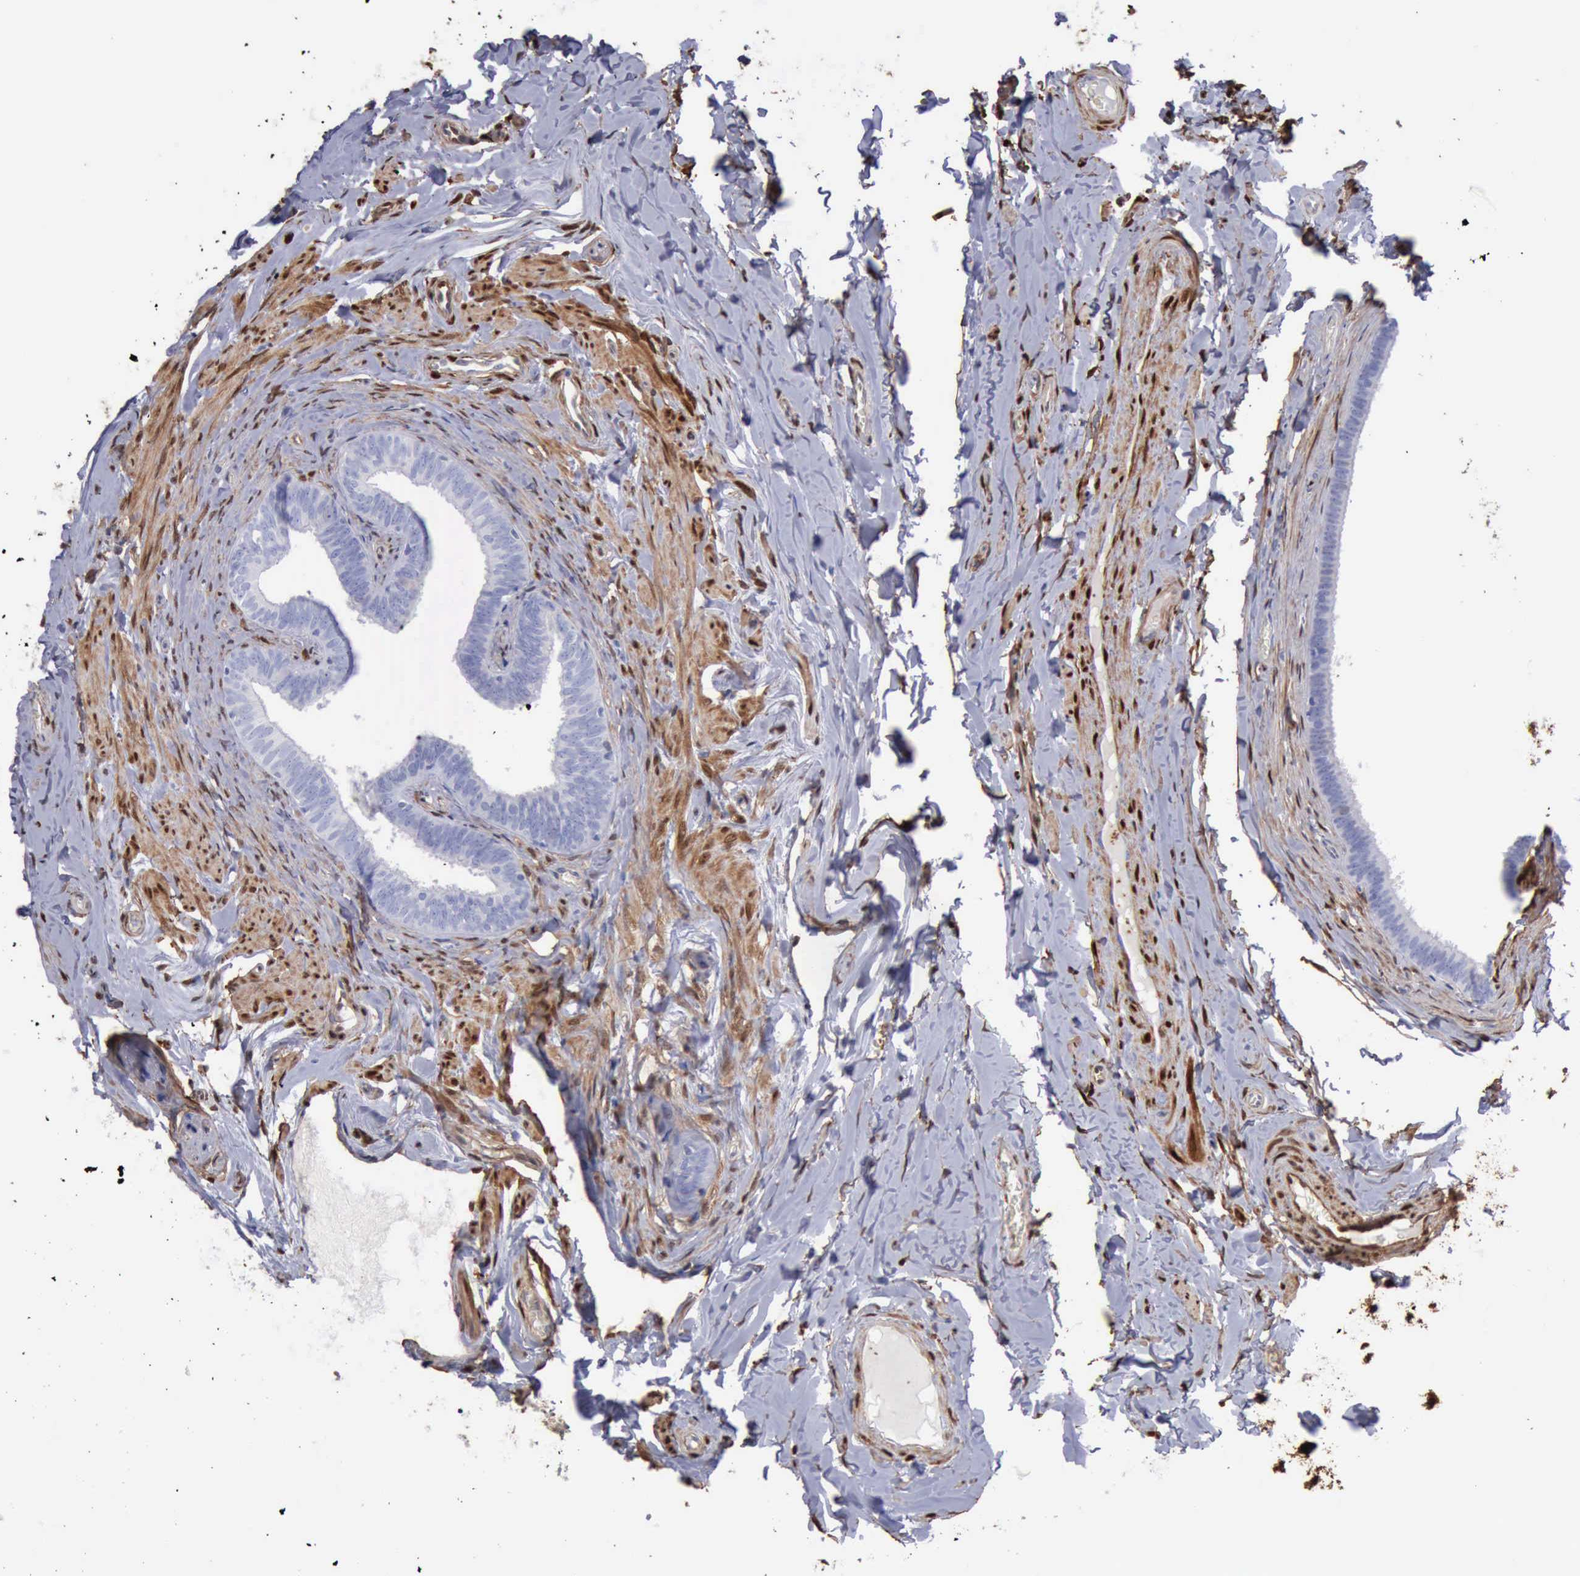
{"staining": {"intensity": "negative", "quantity": "none", "location": "none"}, "tissue": "epididymis", "cell_type": "Glandular cells", "image_type": "normal", "snomed": [{"axis": "morphology", "description": "Normal tissue, NOS"}, {"axis": "topography", "description": "Epididymis"}], "caption": "An image of human epididymis is negative for staining in glandular cells.", "gene": "FHL1", "patient": {"sex": "male", "age": 26}}